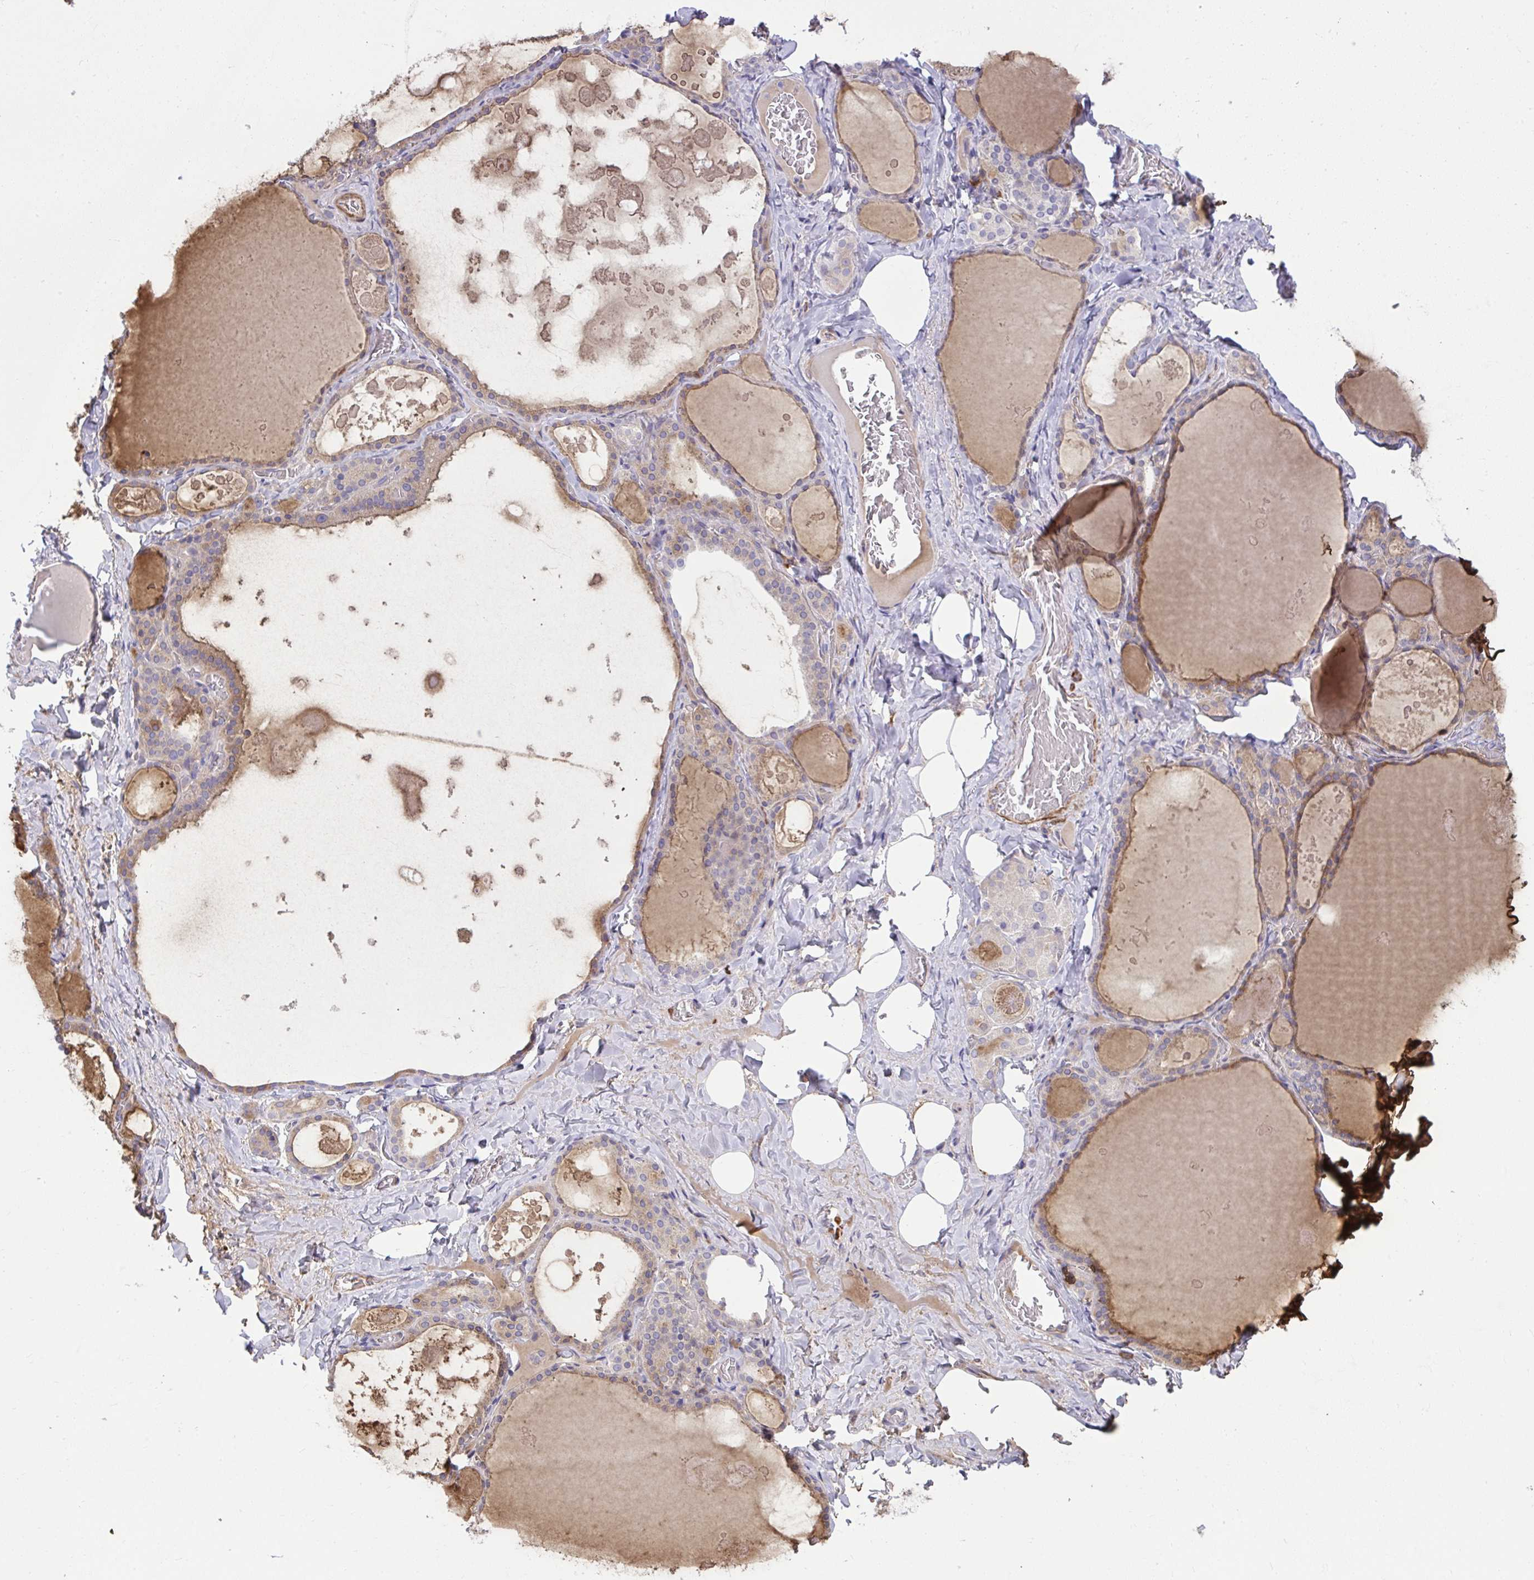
{"staining": {"intensity": "moderate", "quantity": ">75%", "location": "cytoplasmic/membranous"}, "tissue": "thyroid gland", "cell_type": "Glandular cells", "image_type": "normal", "snomed": [{"axis": "morphology", "description": "Normal tissue, NOS"}, {"axis": "topography", "description": "Thyroid gland"}], "caption": "Protein staining displays moderate cytoplasmic/membranous expression in about >75% of glandular cells in benign thyroid gland. The staining is performed using DAB brown chromogen to label protein expression. The nuclei are counter-stained blue using hematoxylin.", "gene": "PIGZ", "patient": {"sex": "male", "age": 56}}